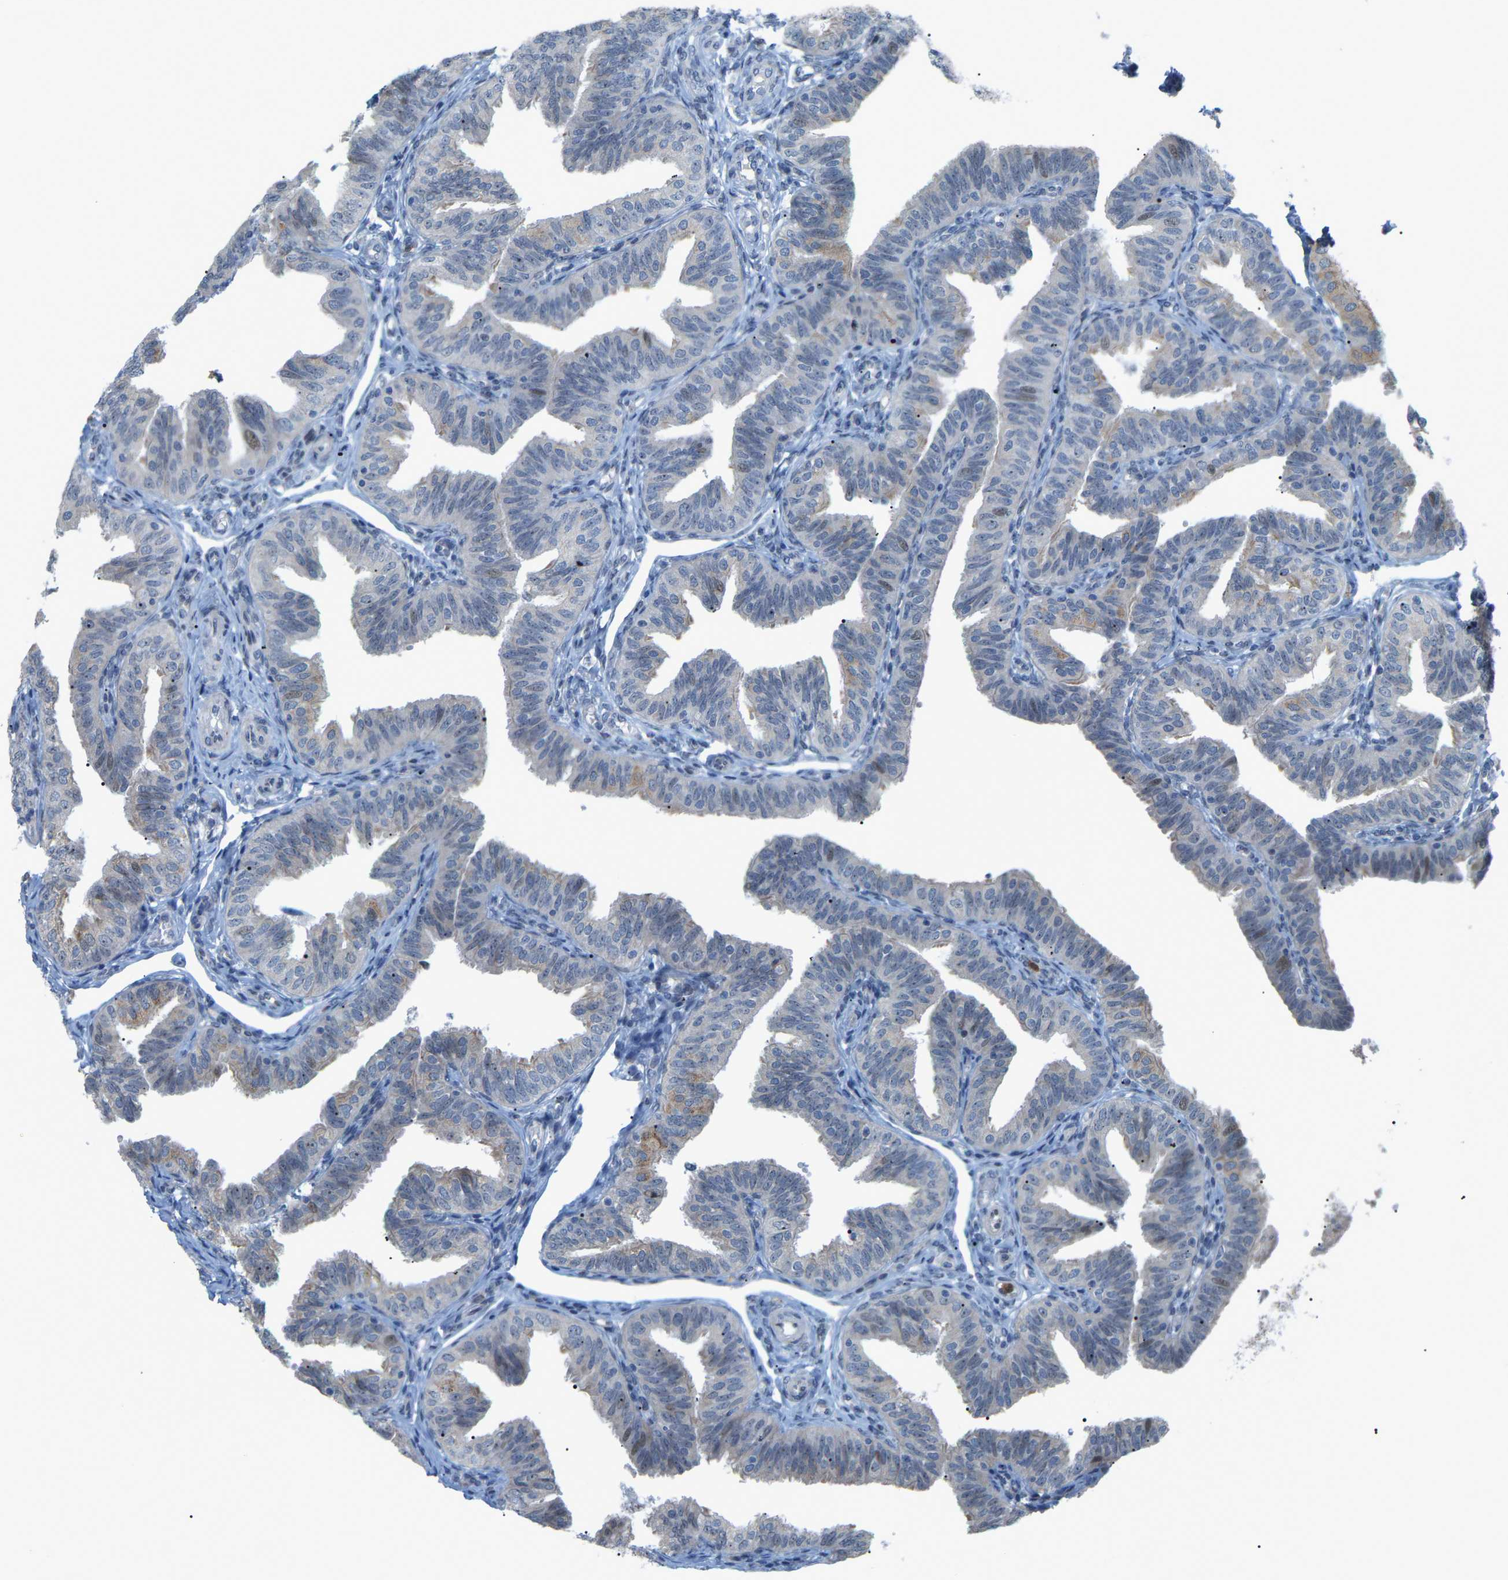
{"staining": {"intensity": "weak", "quantity": "<25%", "location": "cytoplasmic/membranous,nuclear"}, "tissue": "fallopian tube", "cell_type": "Glandular cells", "image_type": "normal", "snomed": [{"axis": "morphology", "description": "Normal tissue, NOS"}, {"axis": "topography", "description": "Fallopian tube"}], "caption": "Fallopian tube stained for a protein using IHC shows no staining glandular cells.", "gene": "CROT", "patient": {"sex": "female", "age": 35}}